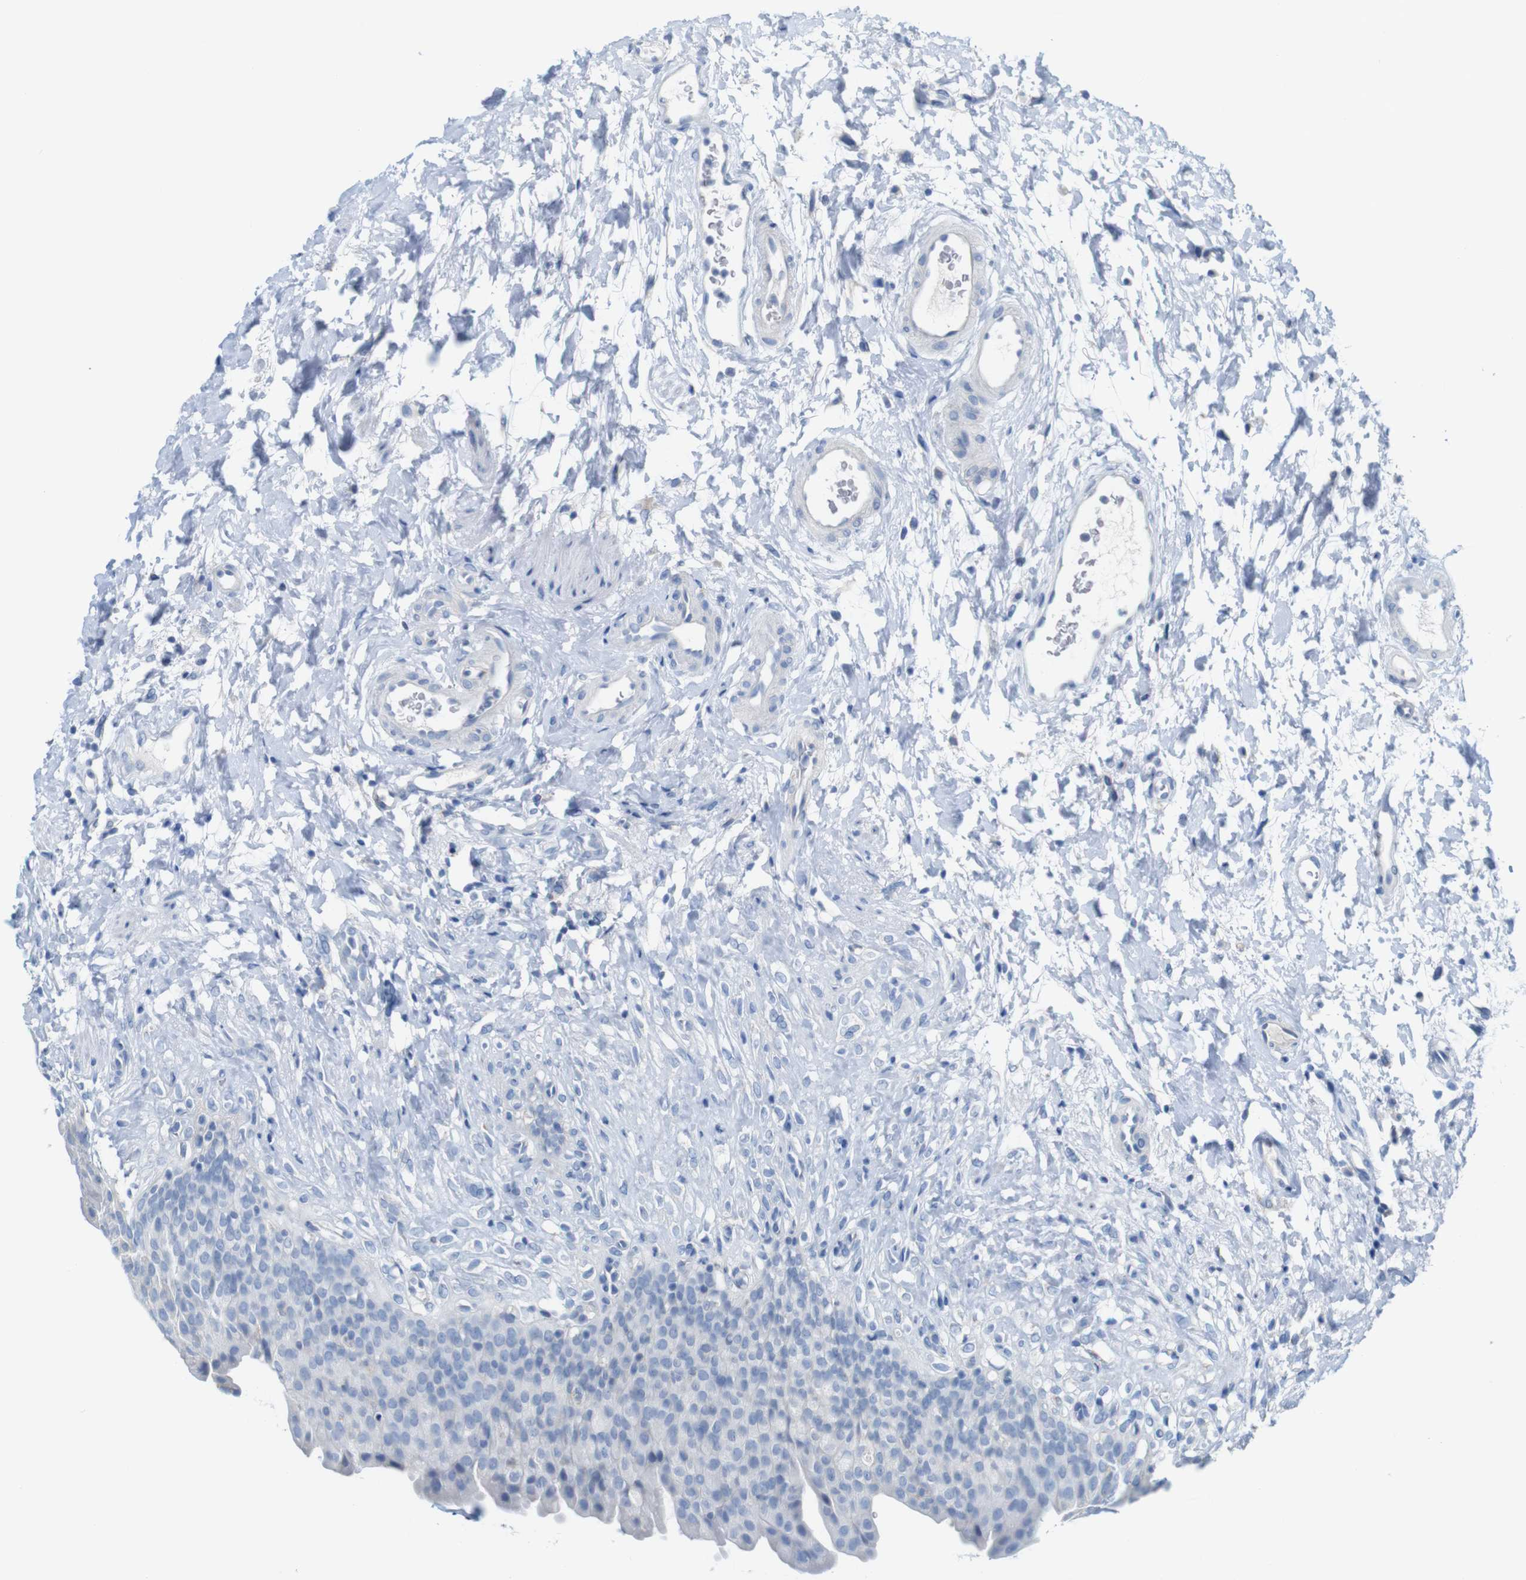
{"staining": {"intensity": "negative", "quantity": "none", "location": "none"}, "tissue": "urinary bladder", "cell_type": "Urothelial cells", "image_type": "normal", "snomed": [{"axis": "morphology", "description": "Normal tissue, NOS"}, {"axis": "topography", "description": "Urinary bladder"}], "caption": "Urothelial cells show no significant protein positivity in unremarkable urinary bladder. Nuclei are stained in blue.", "gene": "IGSF8", "patient": {"sex": "female", "age": 79}}